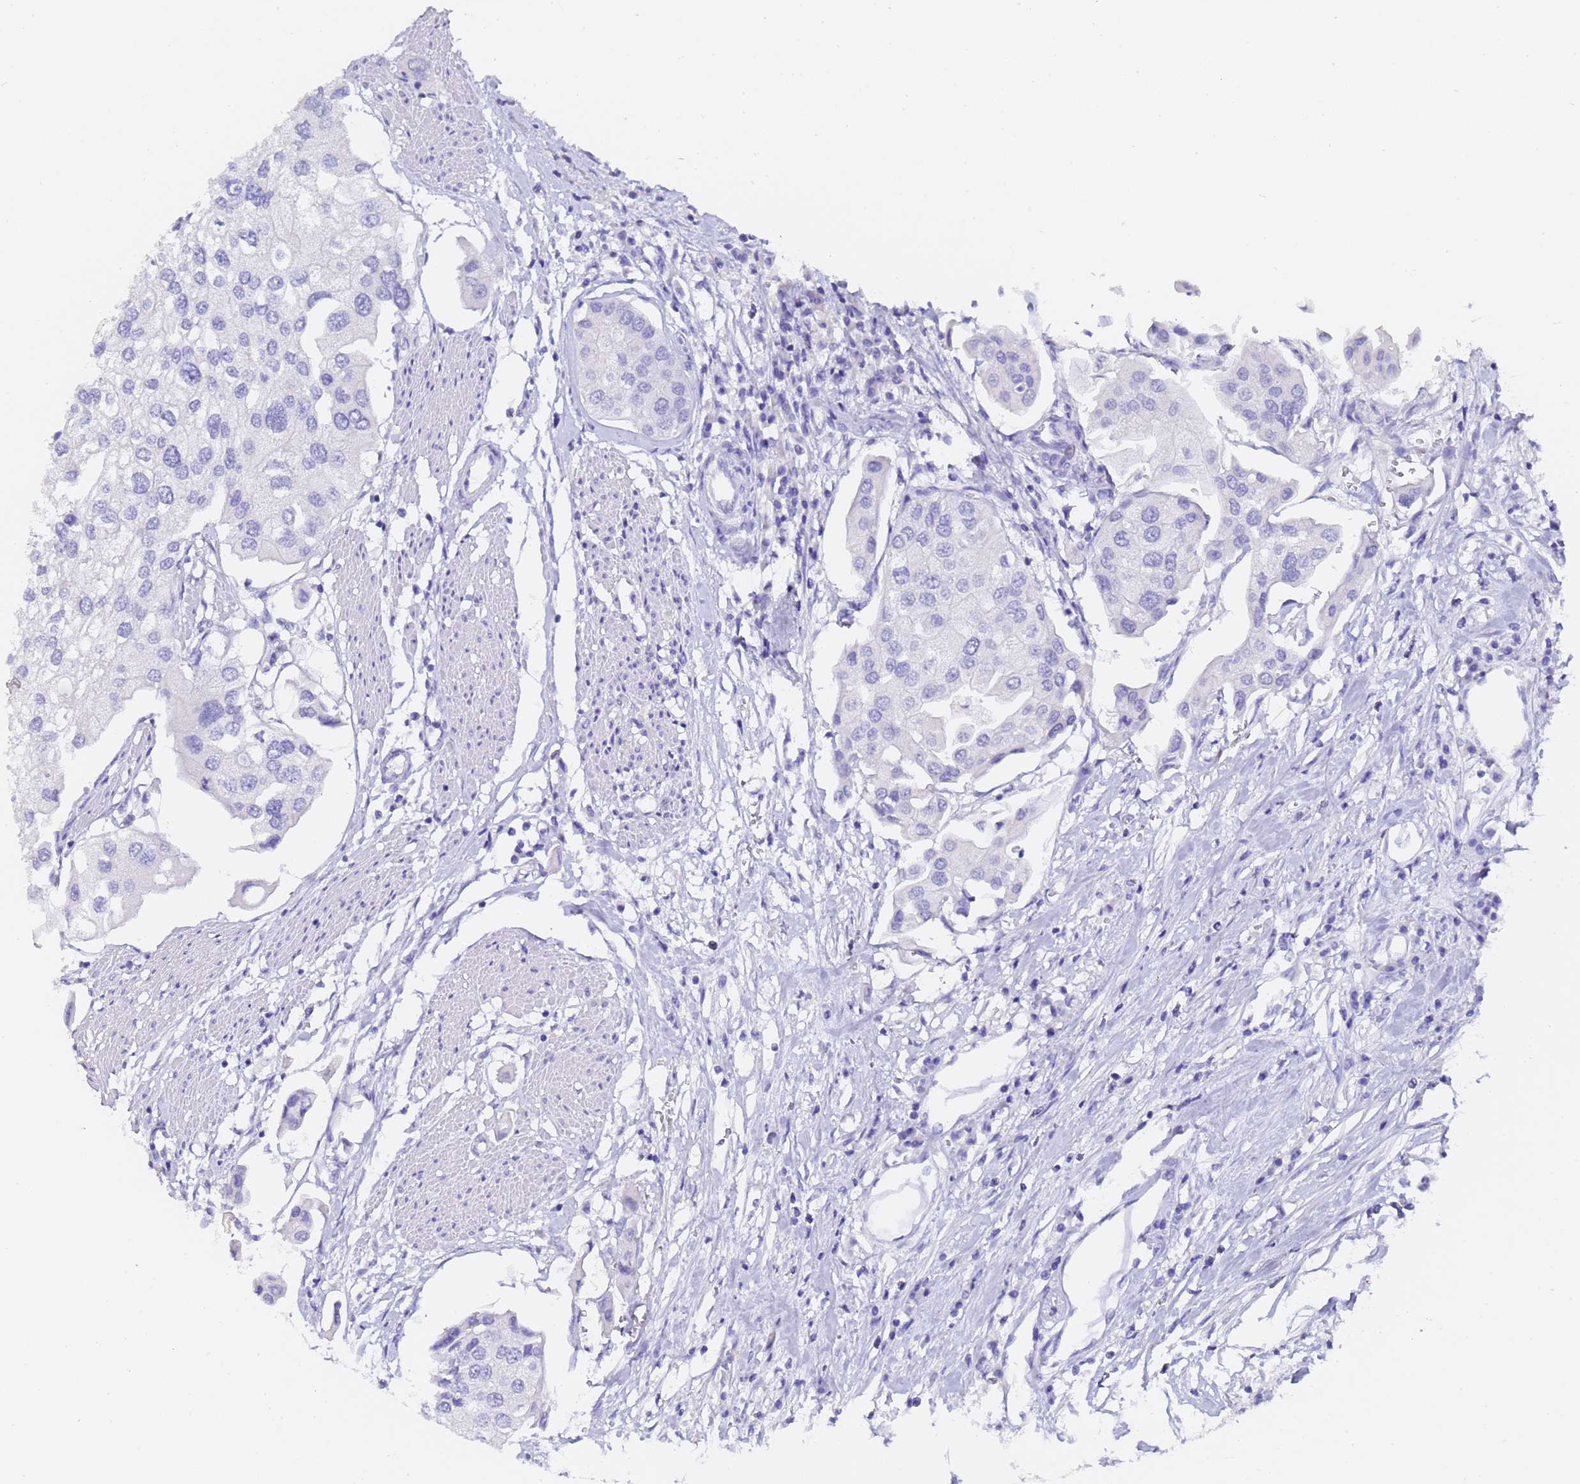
{"staining": {"intensity": "negative", "quantity": "none", "location": "none"}, "tissue": "urothelial cancer", "cell_type": "Tumor cells", "image_type": "cancer", "snomed": [{"axis": "morphology", "description": "Urothelial carcinoma, High grade"}, {"axis": "topography", "description": "Urinary bladder"}], "caption": "IHC of high-grade urothelial carcinoma demonstrates no expression in tumor cells.", "gene": "GABRA1", "patient": {"sex": "male", "age": 64}}